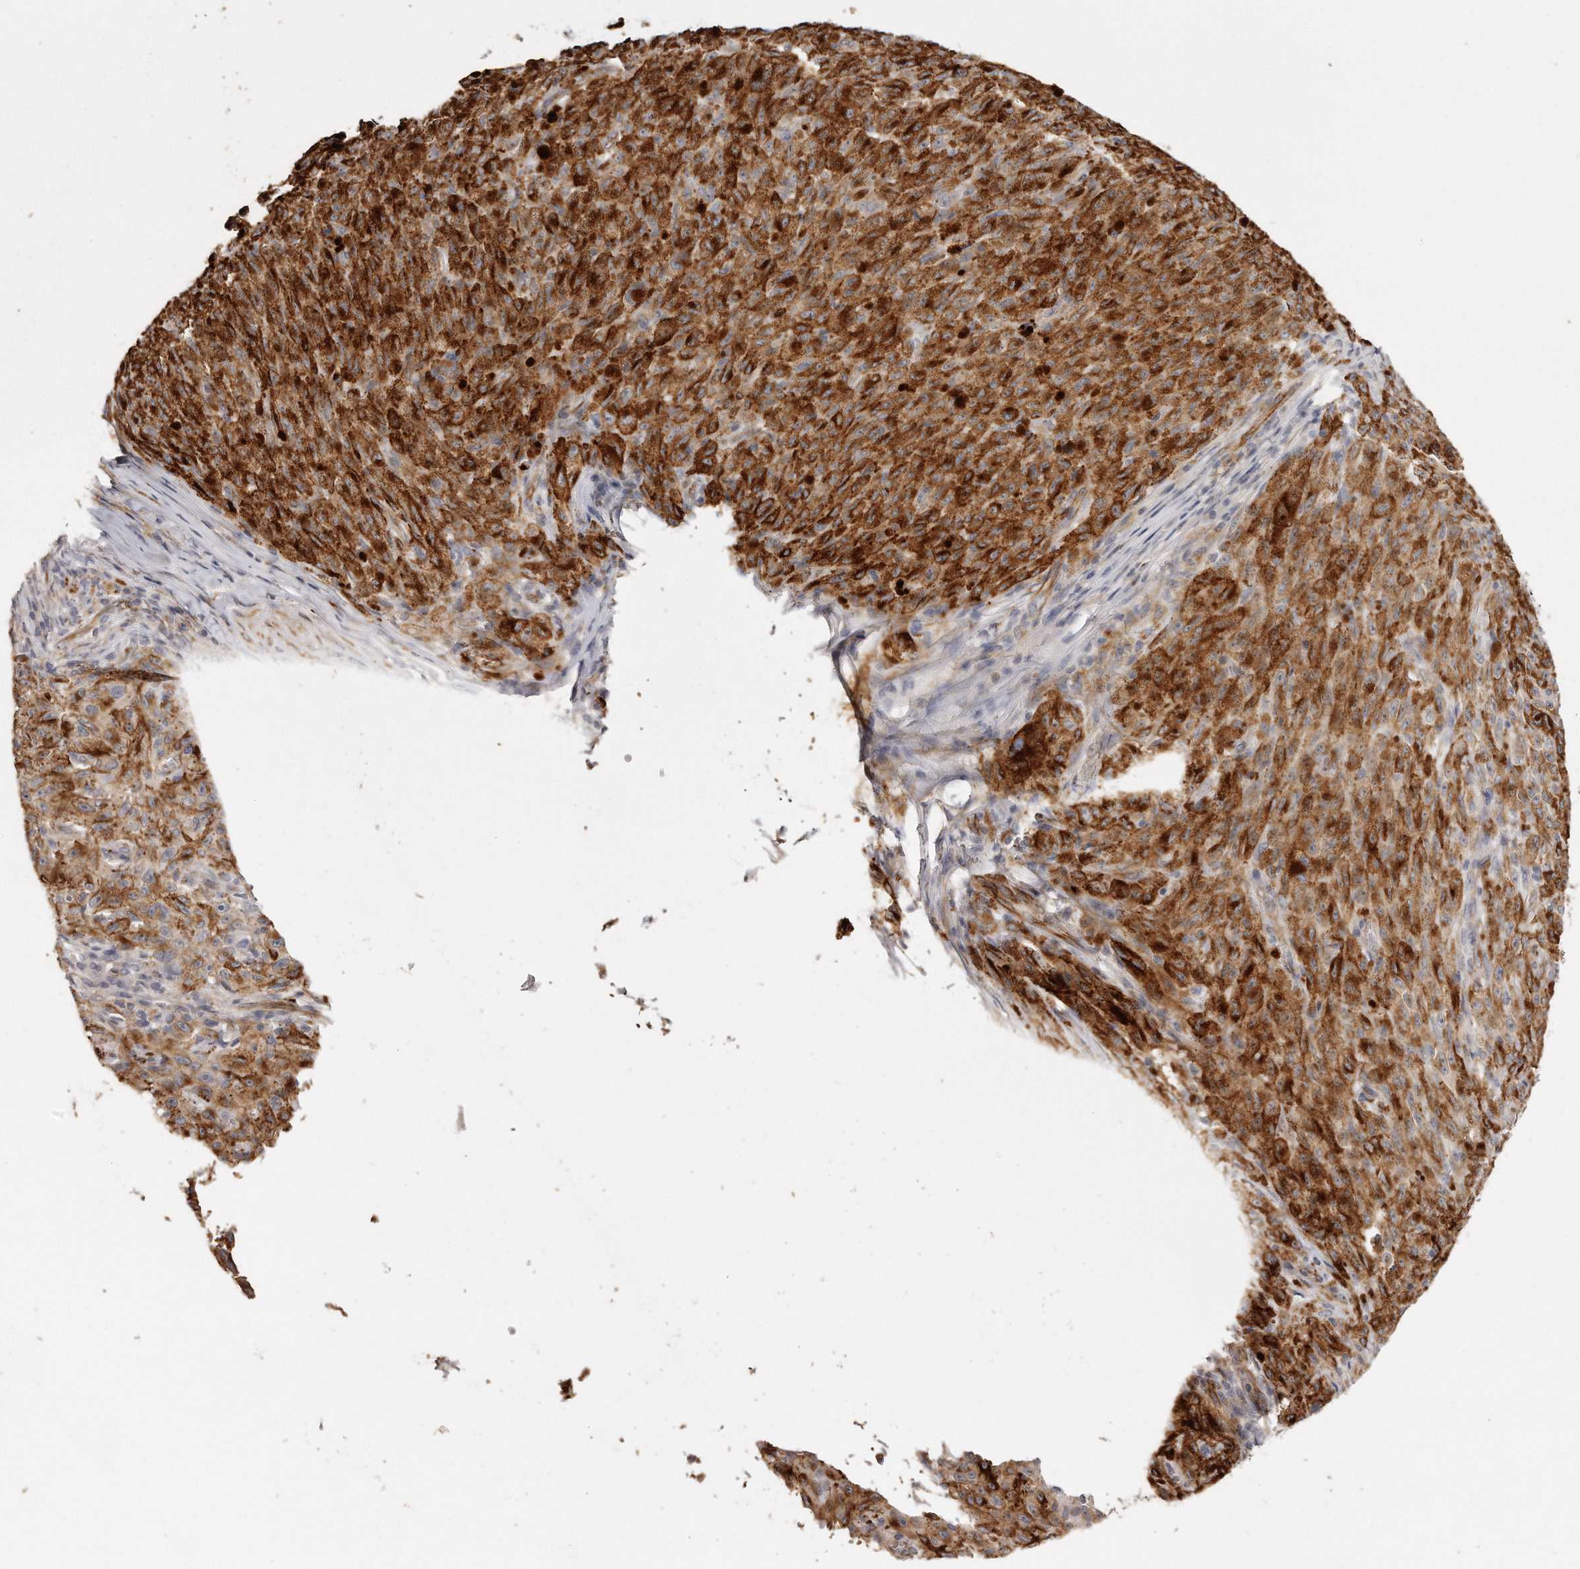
{"staining": {"intensity": "moderate", "quantity": ">75%", "location": "cytoplasmic/membranous"}, "tissue": "melanoma", "cell_type": "Tumor cells", "image_type": "cancer", "snomed": [{"axis": "morphology", "description": "Malignant melanoma, NOS"}, {"axis": "topography", "description": "Skin"}], "caption": "IHC histopathology image of human malignant melanoma stained for a protein (brown), which reveals medium levels of moderate cytoplasmic/membranous expression in about >75% of tumor cells.", "gene": "ZYG11A", "patient": {"sex": "female", "age": 82}}